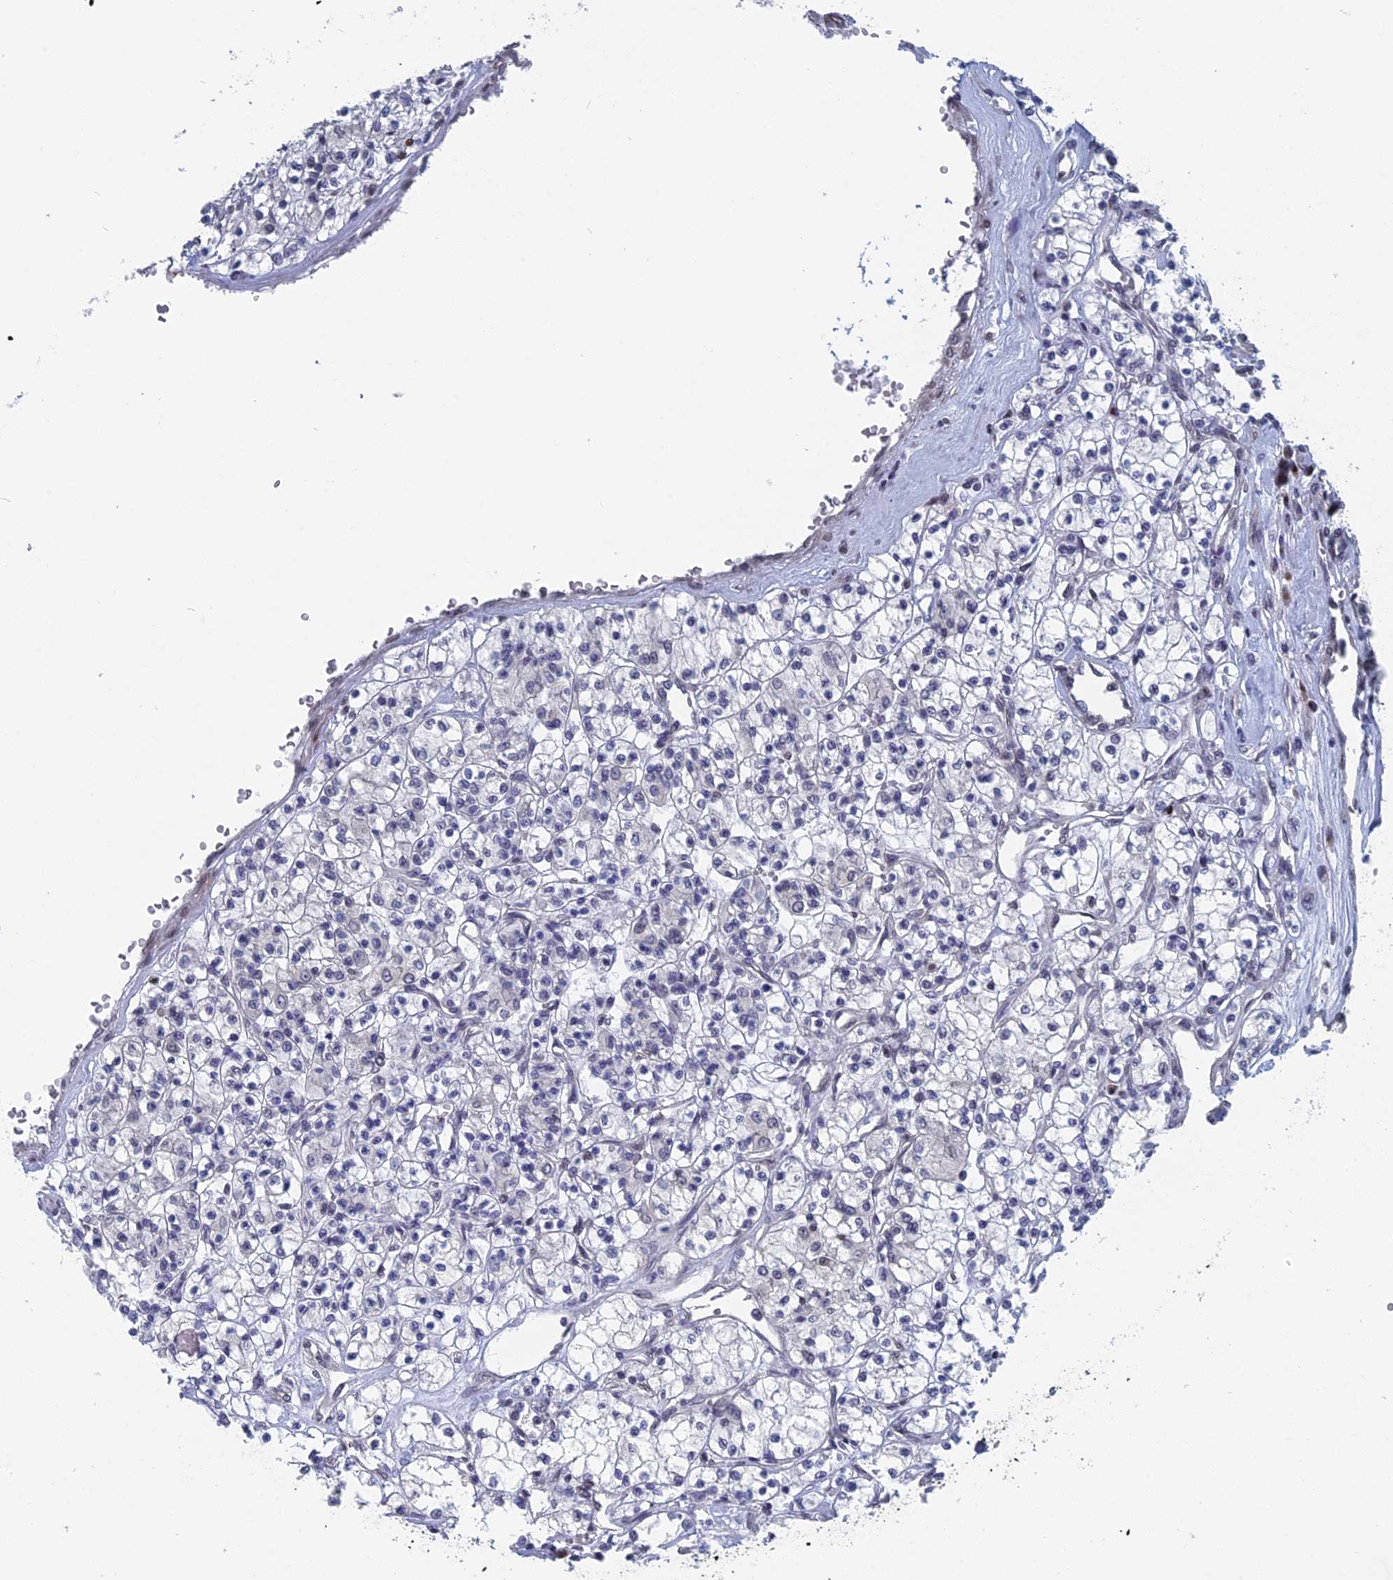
{"staining": {"intensity": "negative", "quantity": "none", "location": "none"}, "tissue": "renal cancer", "cell_type": "Tumor cells", "image_type": "cancer", "snomed": [{"axis": "morphology", "description": "Adenocarcinoma, NOS"}, {"axis": "topography", "description": "Kidney"}], "caption": "This is an IHC micrograph of human renal cancer (adenocarcinoma). There is no positivity in tumor cells.", "gene": "MTRF1", "patient": {"sex": "female", "age": 59}}